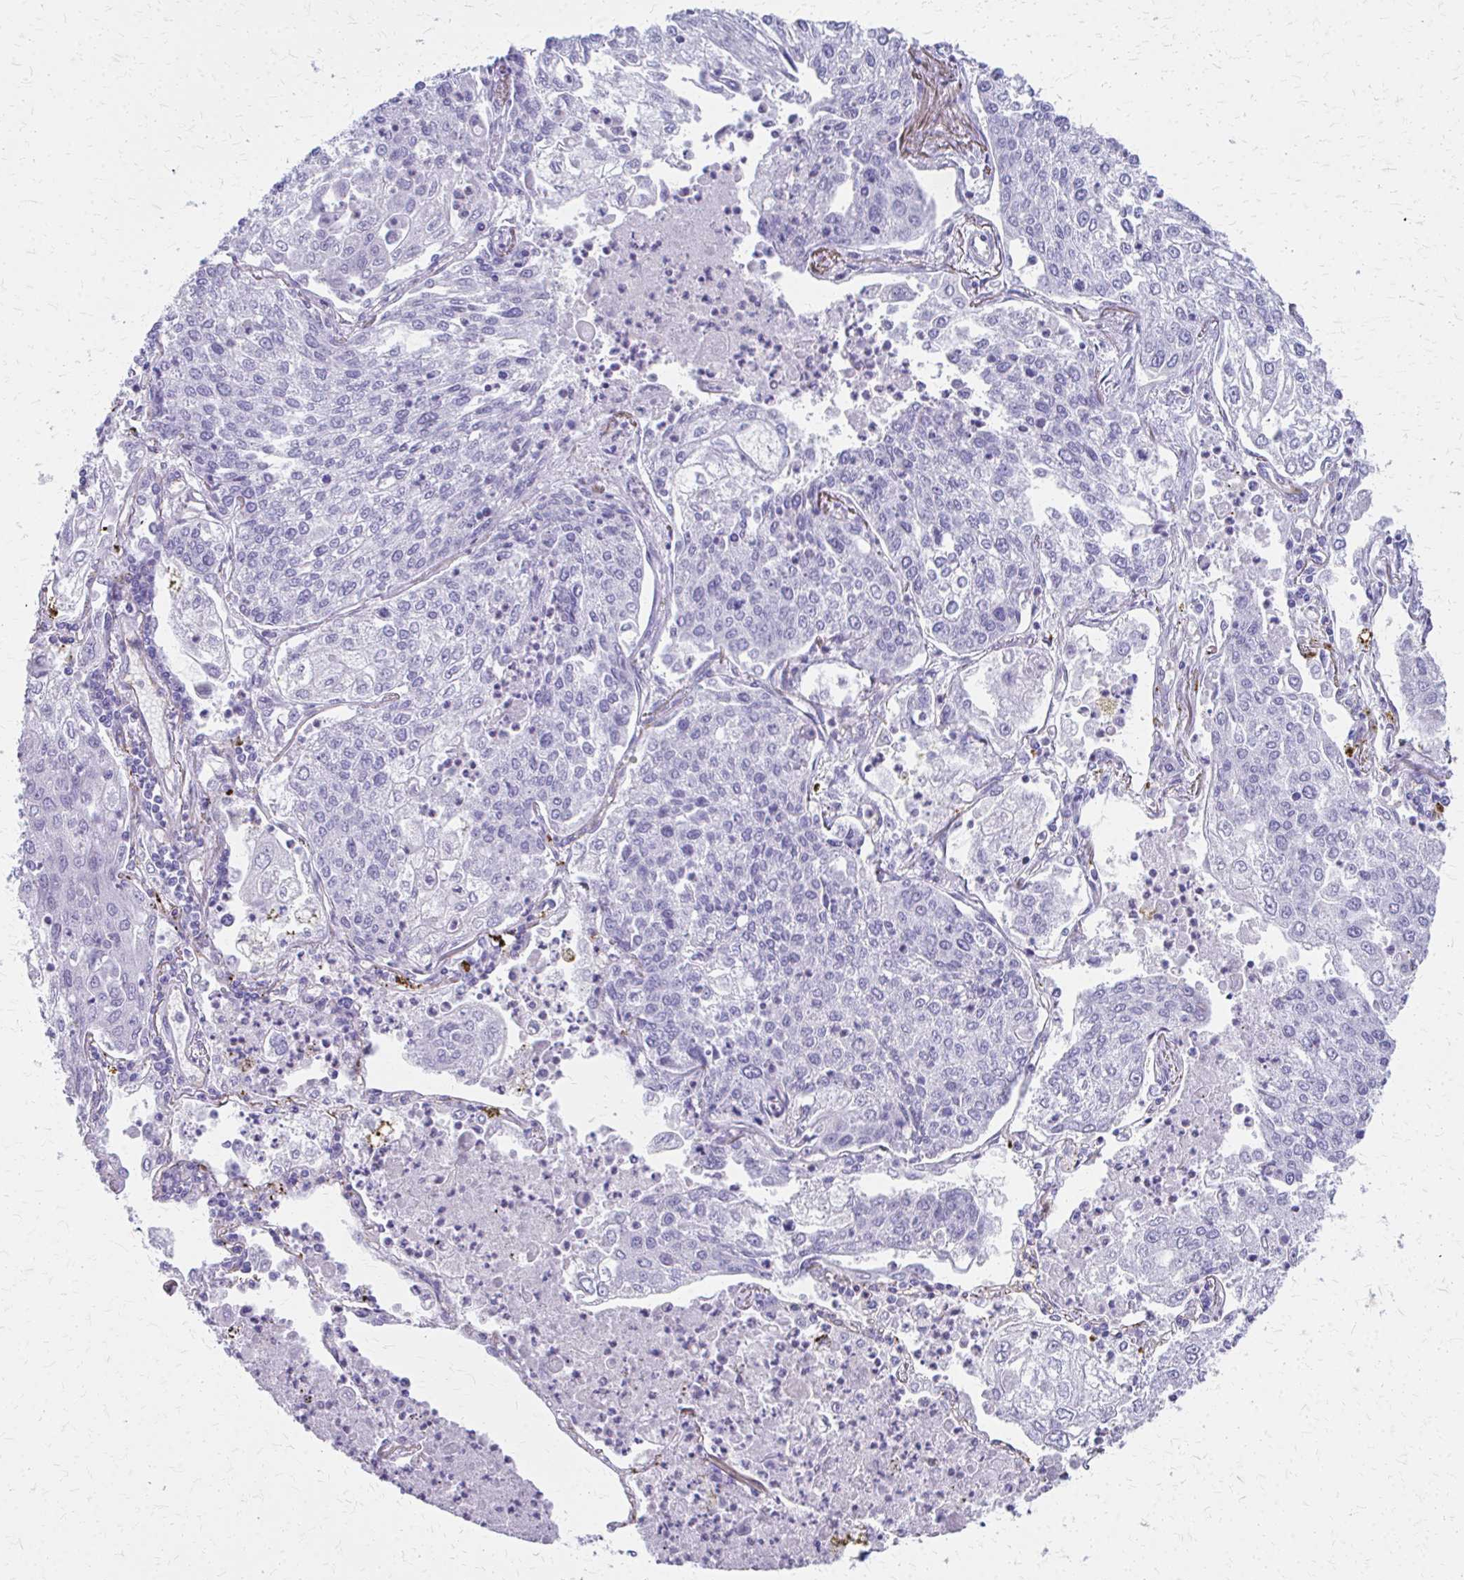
{"staining": {"intensity": "negative", "quantity": "none", "location": "none"}, "tissue": "lung cancer", "cell_type": "Tumor cells", "image_type": "cancer", "snomed": [{"axis": "morphology", "description": "Squamous cell carcinoma, NOS"}, {"axis": "topography", "description": "Lung"}], "caption": "Immunohistochemistry (IHC) image of neoplastic tissue: lung cancer (squamous cell carcinoma) stained with DAB (3,3'-diaminobenzidine) displays no significant protein expression in tumor cells.", "gene": "TPSG1", "patient": {"sex": "male", "age": 74}}